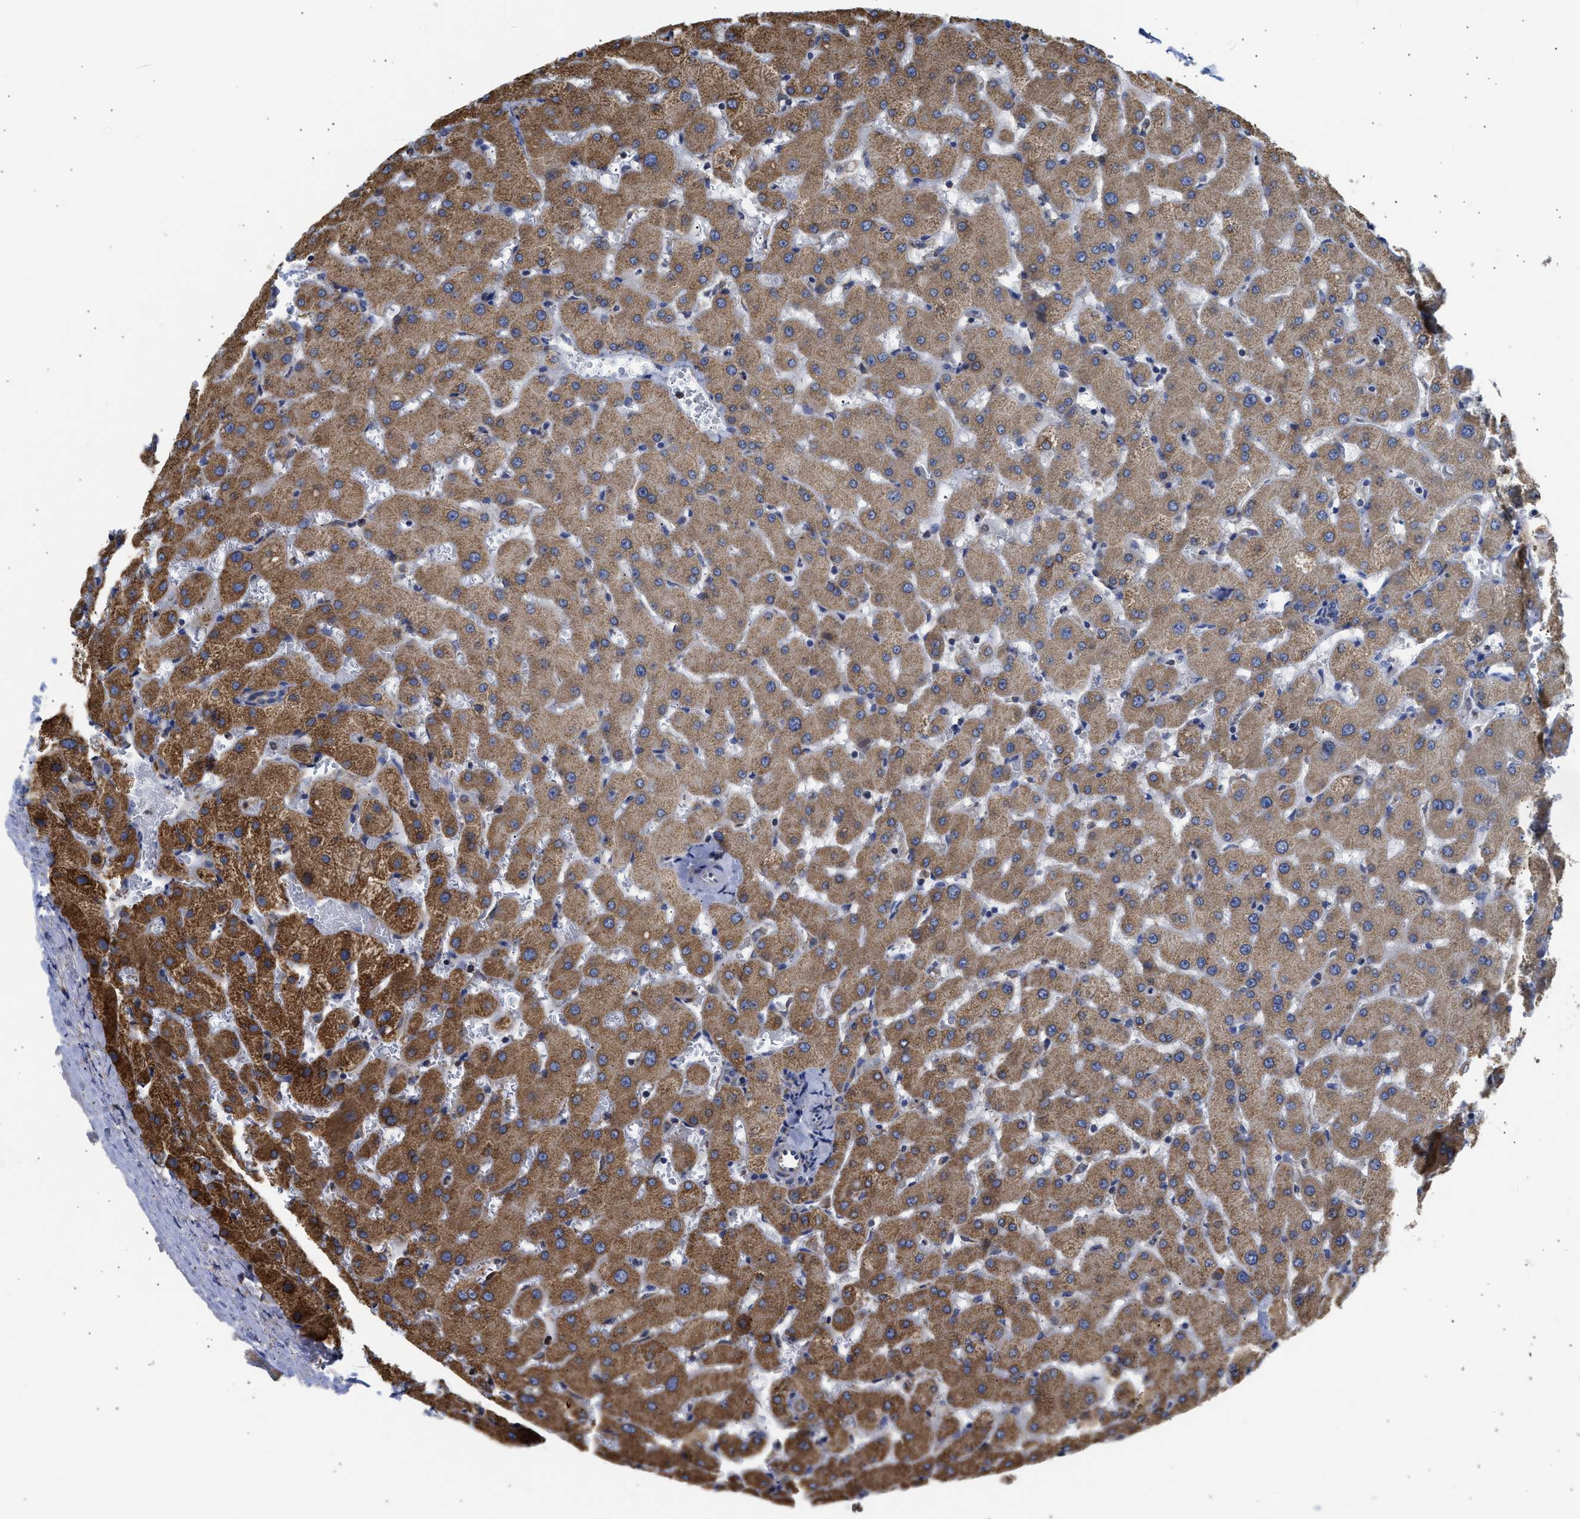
{"staining": {"intensity": "negative", "quantity": "none", "location": "none"}, "tissue": "liver", "cell_type": "Cholangiocytes", "image_type": "normal", "snomed": [{"axis": "morphology", "description": "Normal tissue, NOS"}, {"axis": "topography", "description": "Liver"}], "caption": "Immunohistochemistry (IHC) of normal human liver demonstrates no expression in cholangiocytes. The staining is performed using DAB brown chromogen with nuclei counter-stained in using hematoxylin.", "gene": "CYCS", "patient": {"sex": "female", "age": 63}}